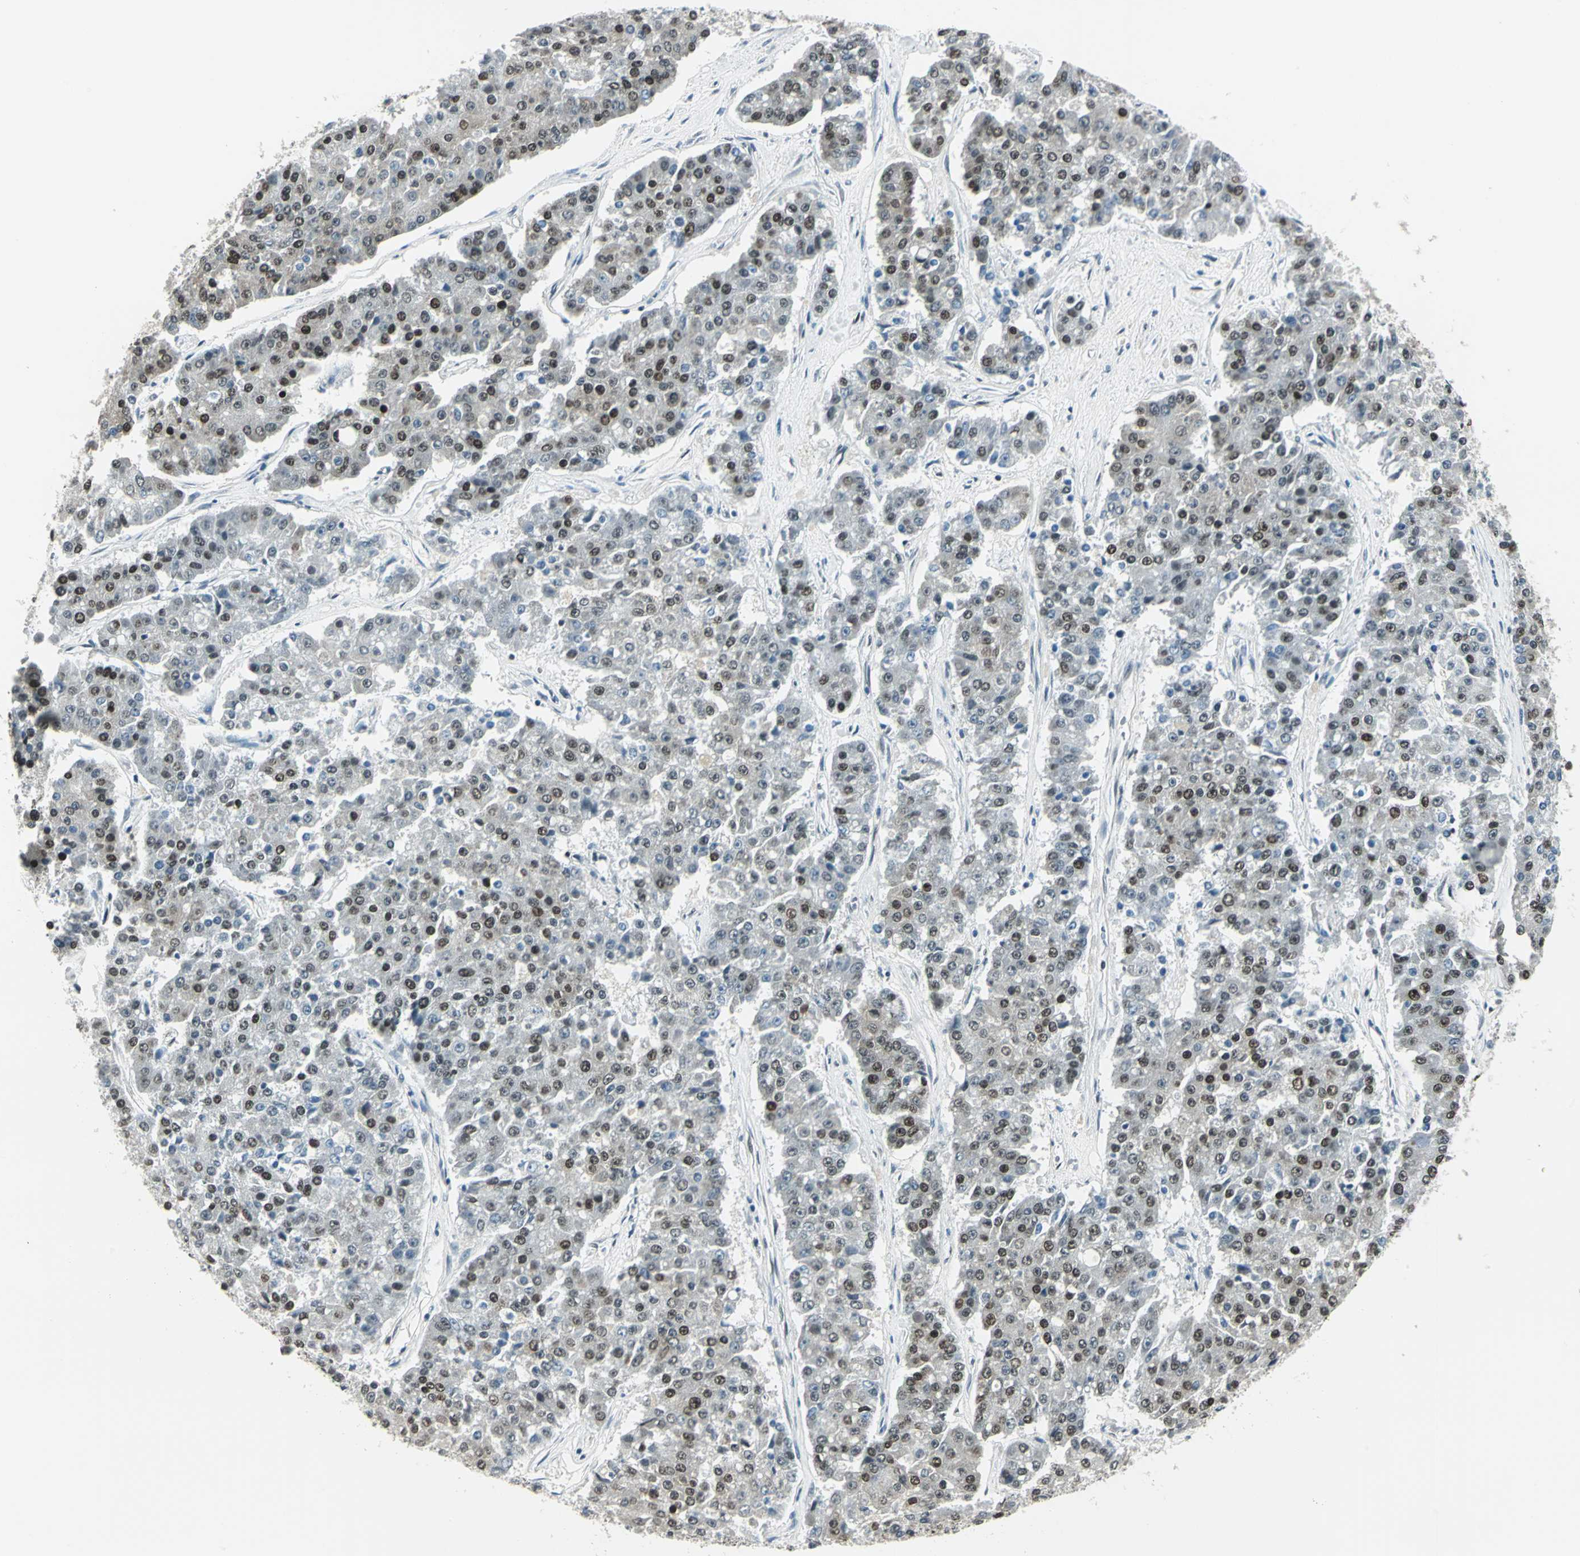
{"staining": {"intensity": "moderate", "quantity": ">75%", "location": "cytoplasmic/membranous,nuclear"}, "tissue": "pancreatic cancer", "cell_type": "Tumor cells", "image_type": "cancer", "snomed": [{"axis": "morphology", "description": "Adenocarcinoma, NOS"}, {"axis": "topography", "description": "Pancreas"}], "caption": "The photomicrograph shows staining of adenocarcinoma (pancreatic), revealing moderate cytoplasmic/membranous and nuclear protein staining (brown color) within tumor cells.", "gene": "ADNP", "patient": {"sex": "male", "age": 50}}